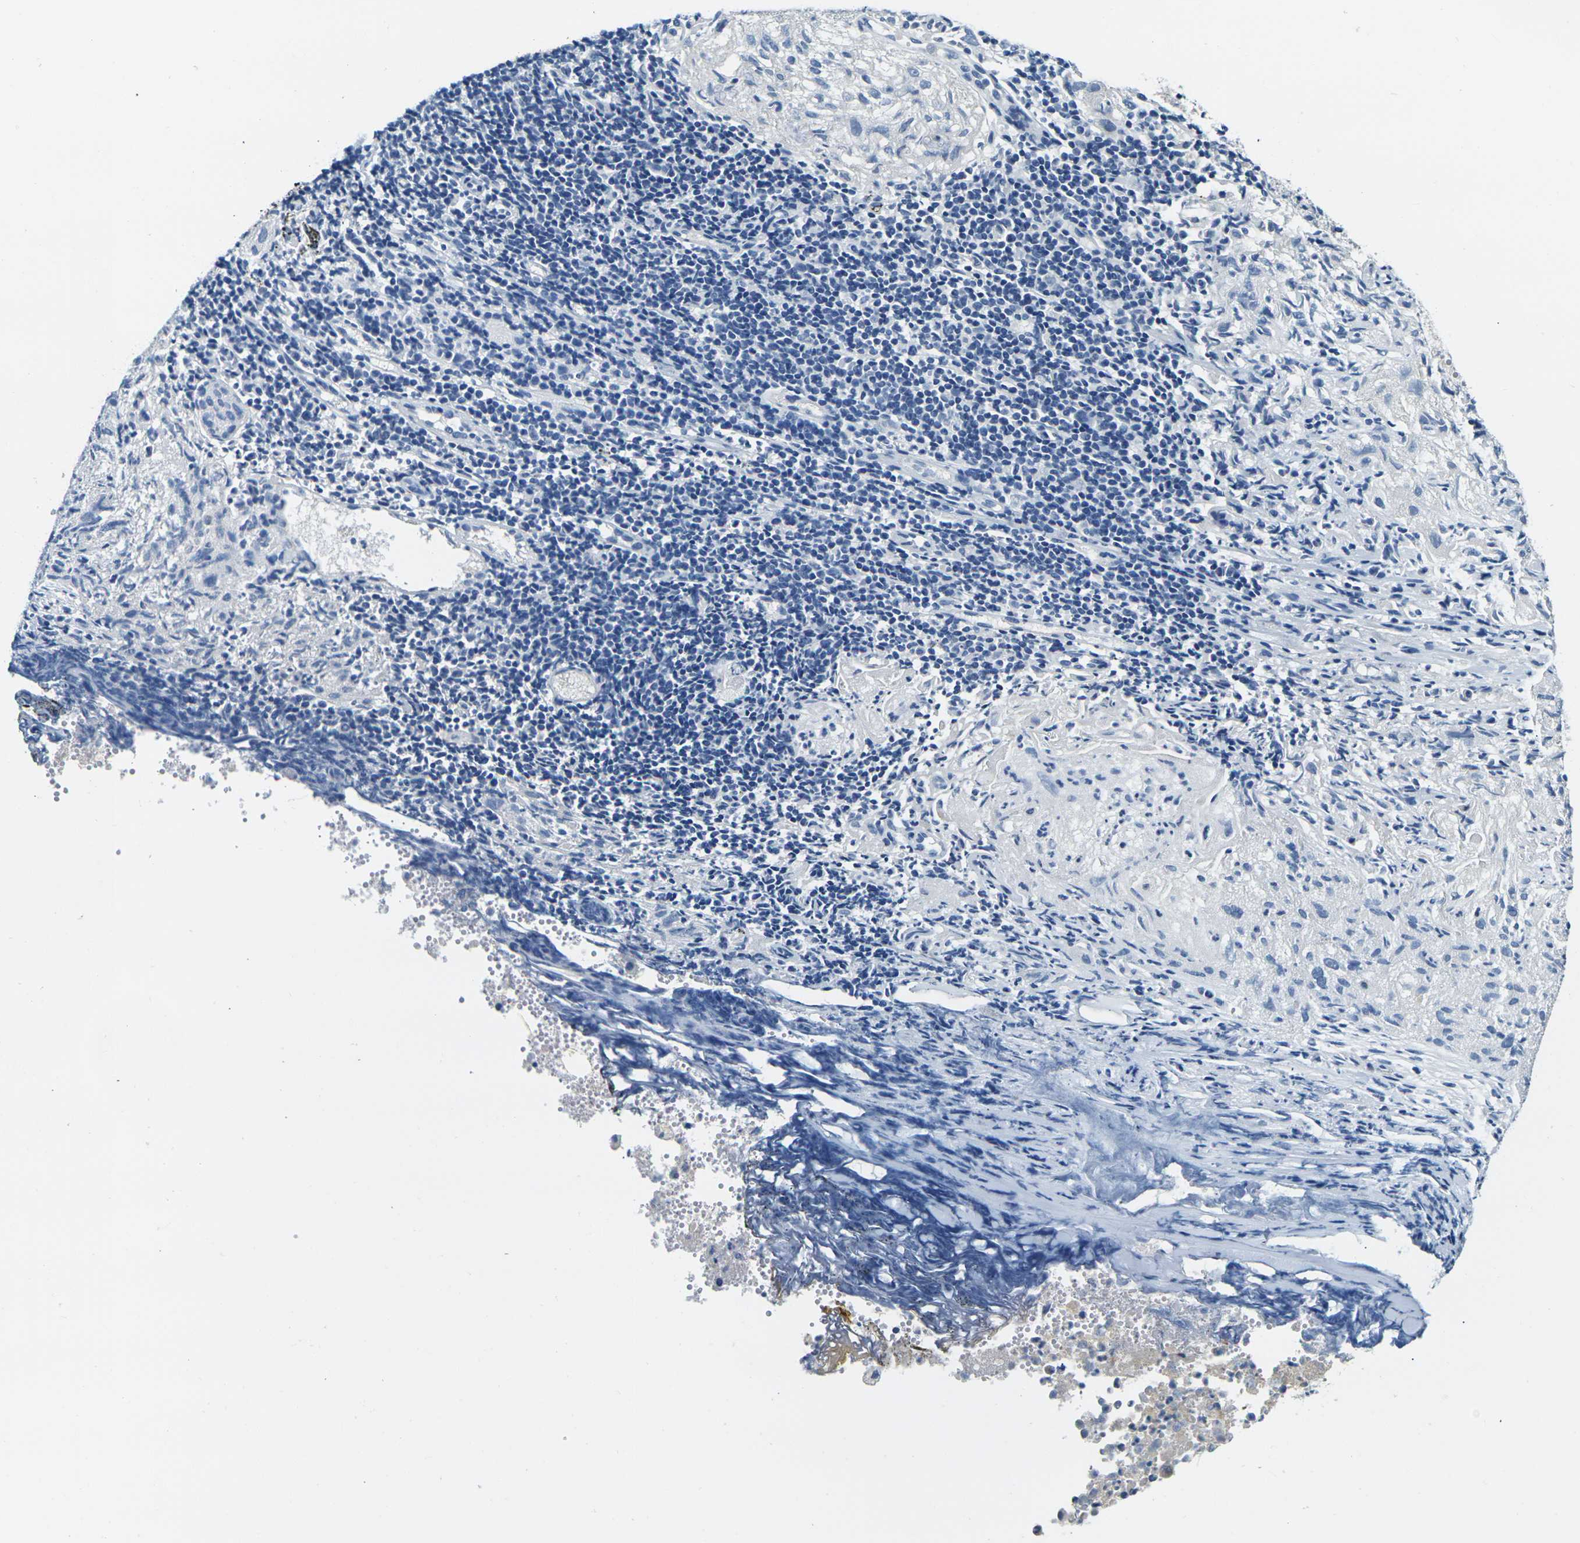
{"staining": {"intensity": "negative", "quantity": "none", "location": "none"}, "tissue": "lung cancer", "cell_type": "Tumor cells", "image_type": "cancer", "snomed": [{"axis": "morphology", "description": "Inflammation, NOS"}, {"axis": "morphology", "description": "Squamous cell carcinoma, NOS"}, {"axis": "topography", "description": "Lymph node"}, {"axis": "topography", "description": "Soft tissue"}, {"axis": "topography", "description": "Lung"}], "caption": "Immunohistochemistry image of human lung squamous cell carcinoma stained for a protein (brown), which displays no staining in tumor cells. (DAB IHC with hematoxylin counter stain).", "gene": "SHISAL2B", "patient": {"sex": "male", "age": 66}}